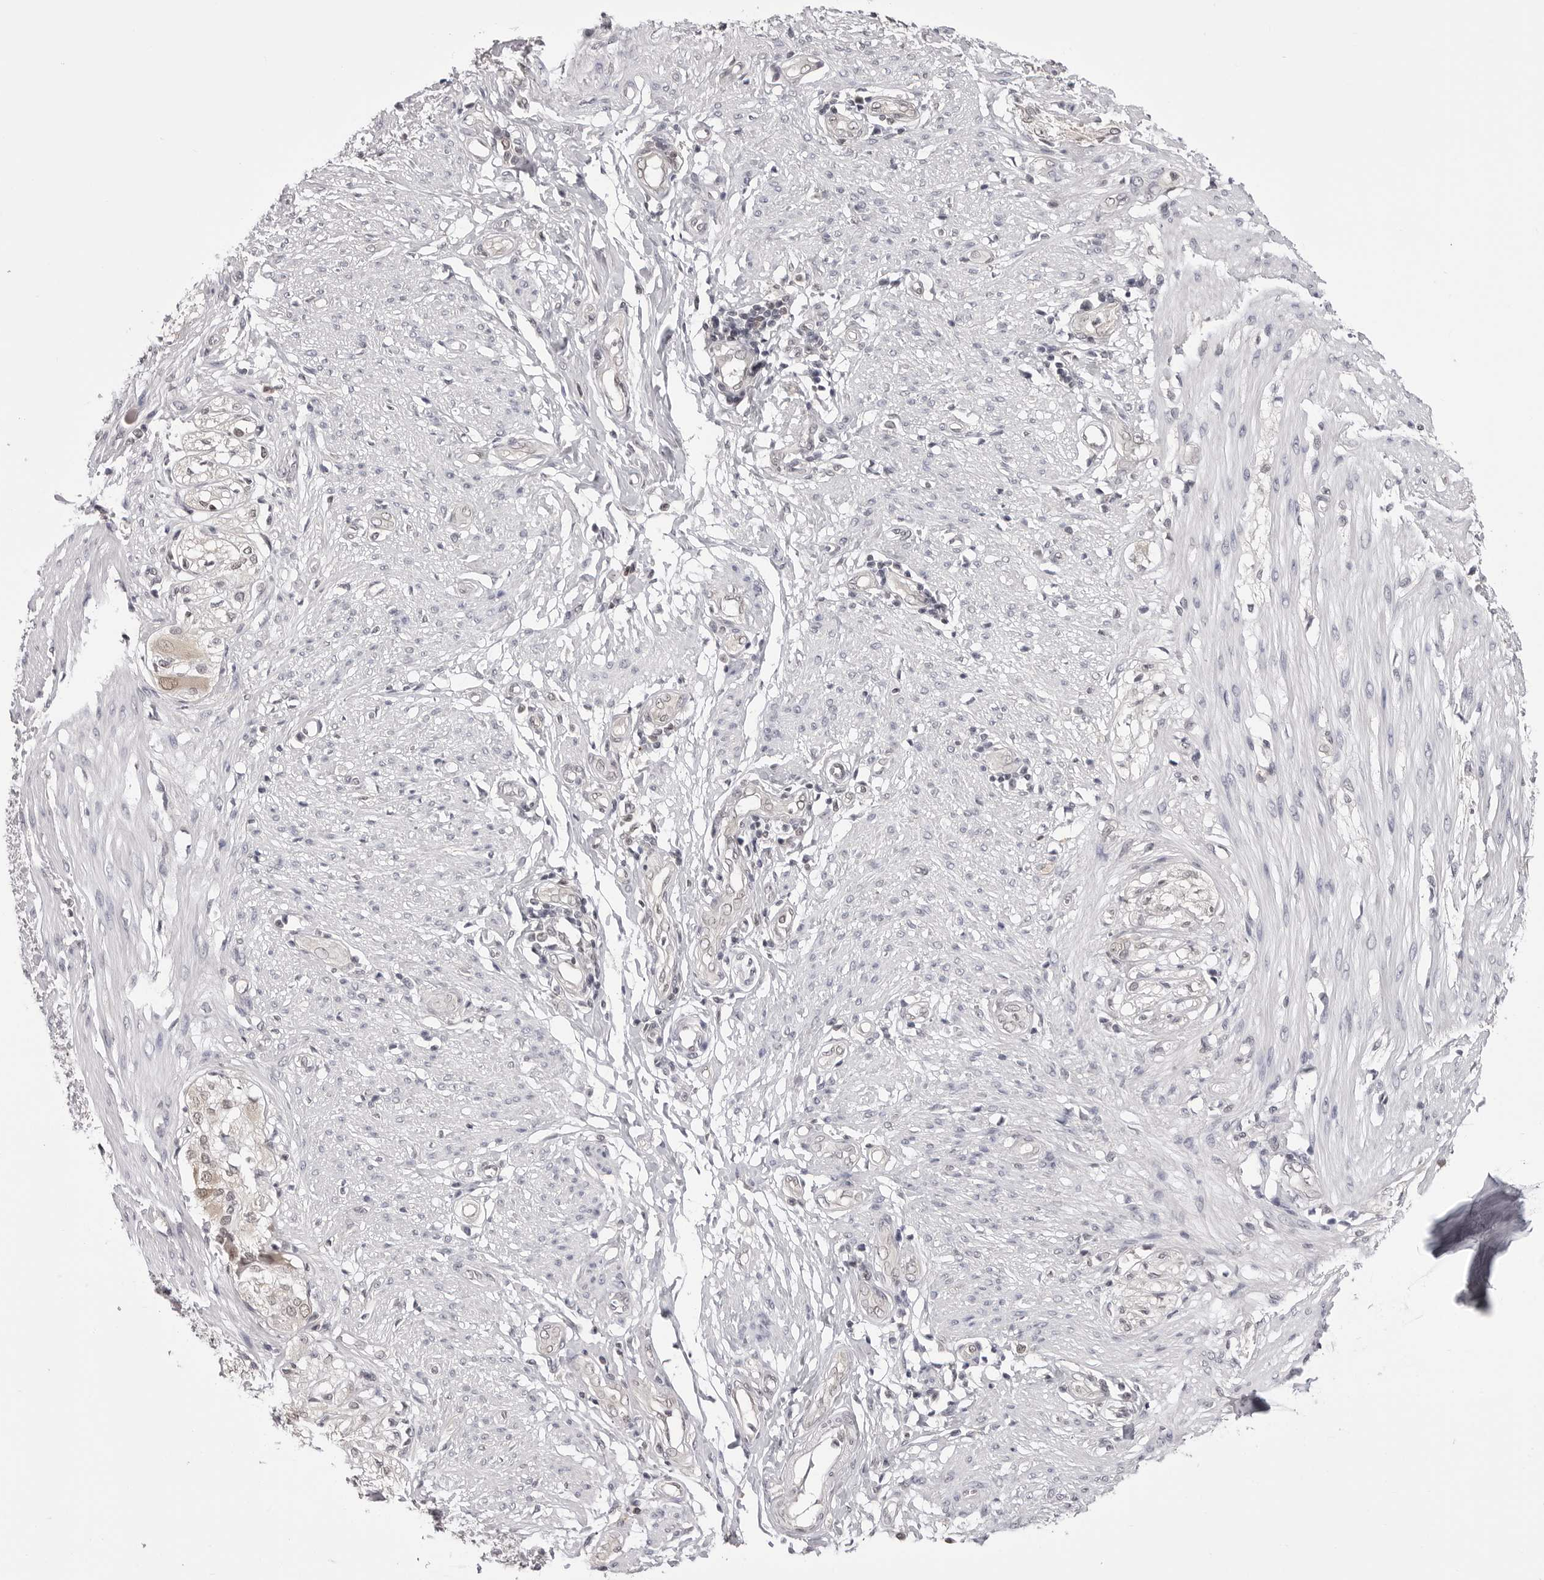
{"staining": {"intensity": "negative", "quantity": "none", "location": "none"}, "tissue": "smooth muscle", "cell_type": "Smooth muscle cells", "image_type": "normal", "snomed": [{"axis": "morphology", "description": "Normal tissue, NOS"}, {"axis": "morphology", "description": "Adenocarcinoma, NOS"}, {"axis": "topography", "description": "Colon"}, {"axis": "topography", "description": "Peripheral nerve tissue"}], "caption": "This image is of benign smooth muscle stained with IHC to label a protein in brown with the nuclei are counter-stained blue. There is no positivity in smooth muscle cells.", "gene": "YWHAG", "patient": {"sex": "male", "age": 14}}